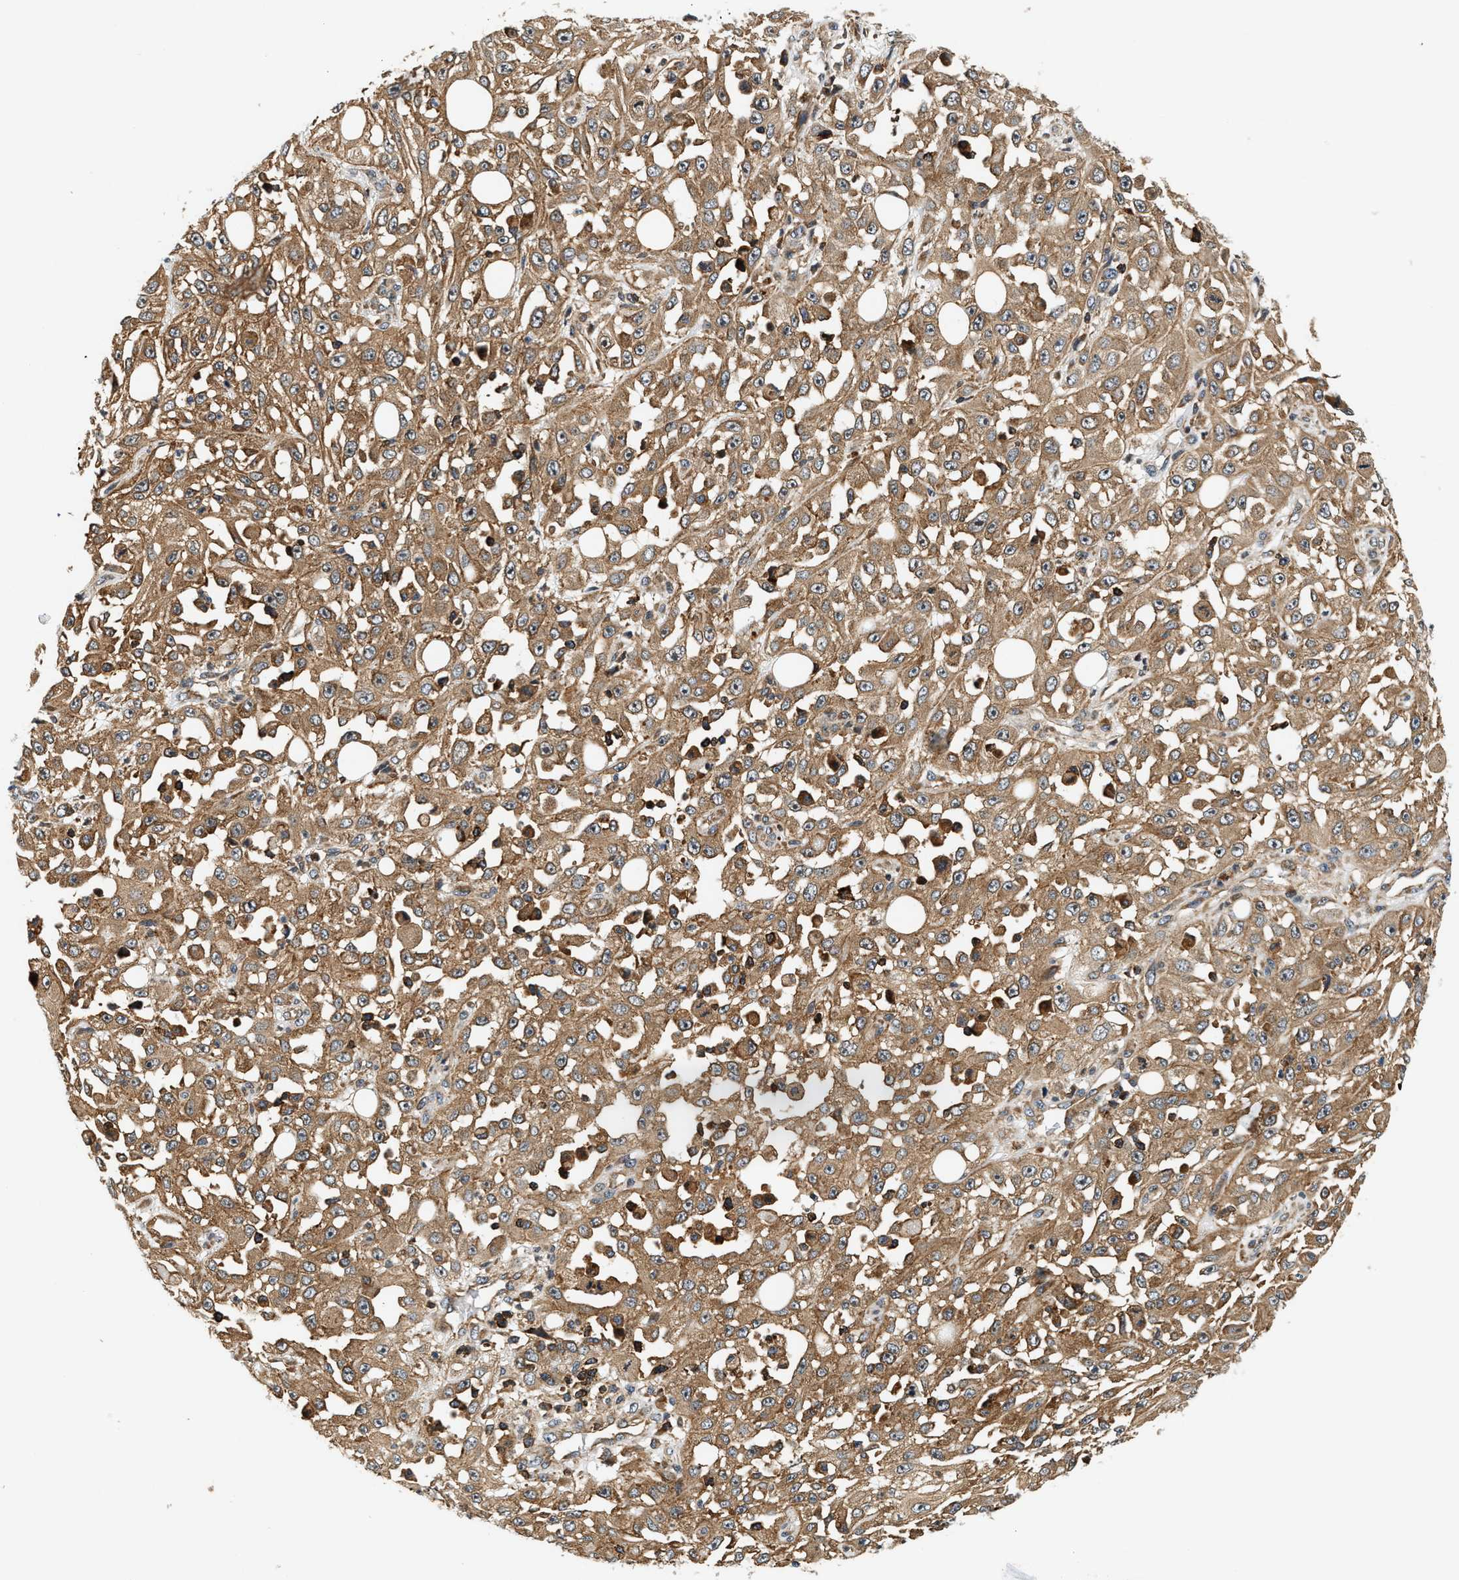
{"staining": {"intensity": "moderate", "quantity": ">75%", "location": "cytoplasmic/membranous"}, "tissue": "skin cancer", "cell_type": "Tumor cells", "image_type": "cancer", "snomed": [{"axis": "morphology", "description": "Squamous cell carcinoma, NOS"}, {"axis": "morphology", "description": "Squamous cell carcinoma, metastatic, NOS"}, {"axis": "topography", "description": "Skin"}, {"axis": "topography", "description": "Lymph node"}], "caption": "Brown immunohistochemical staining in skin cancer (squamous cell carcinoma) displays moderate cytoplasmic/membranous expression in approximately >75% of tumor cells.", "gene": "SAMD9", "patient": {"sex": "male", "age": 75}}